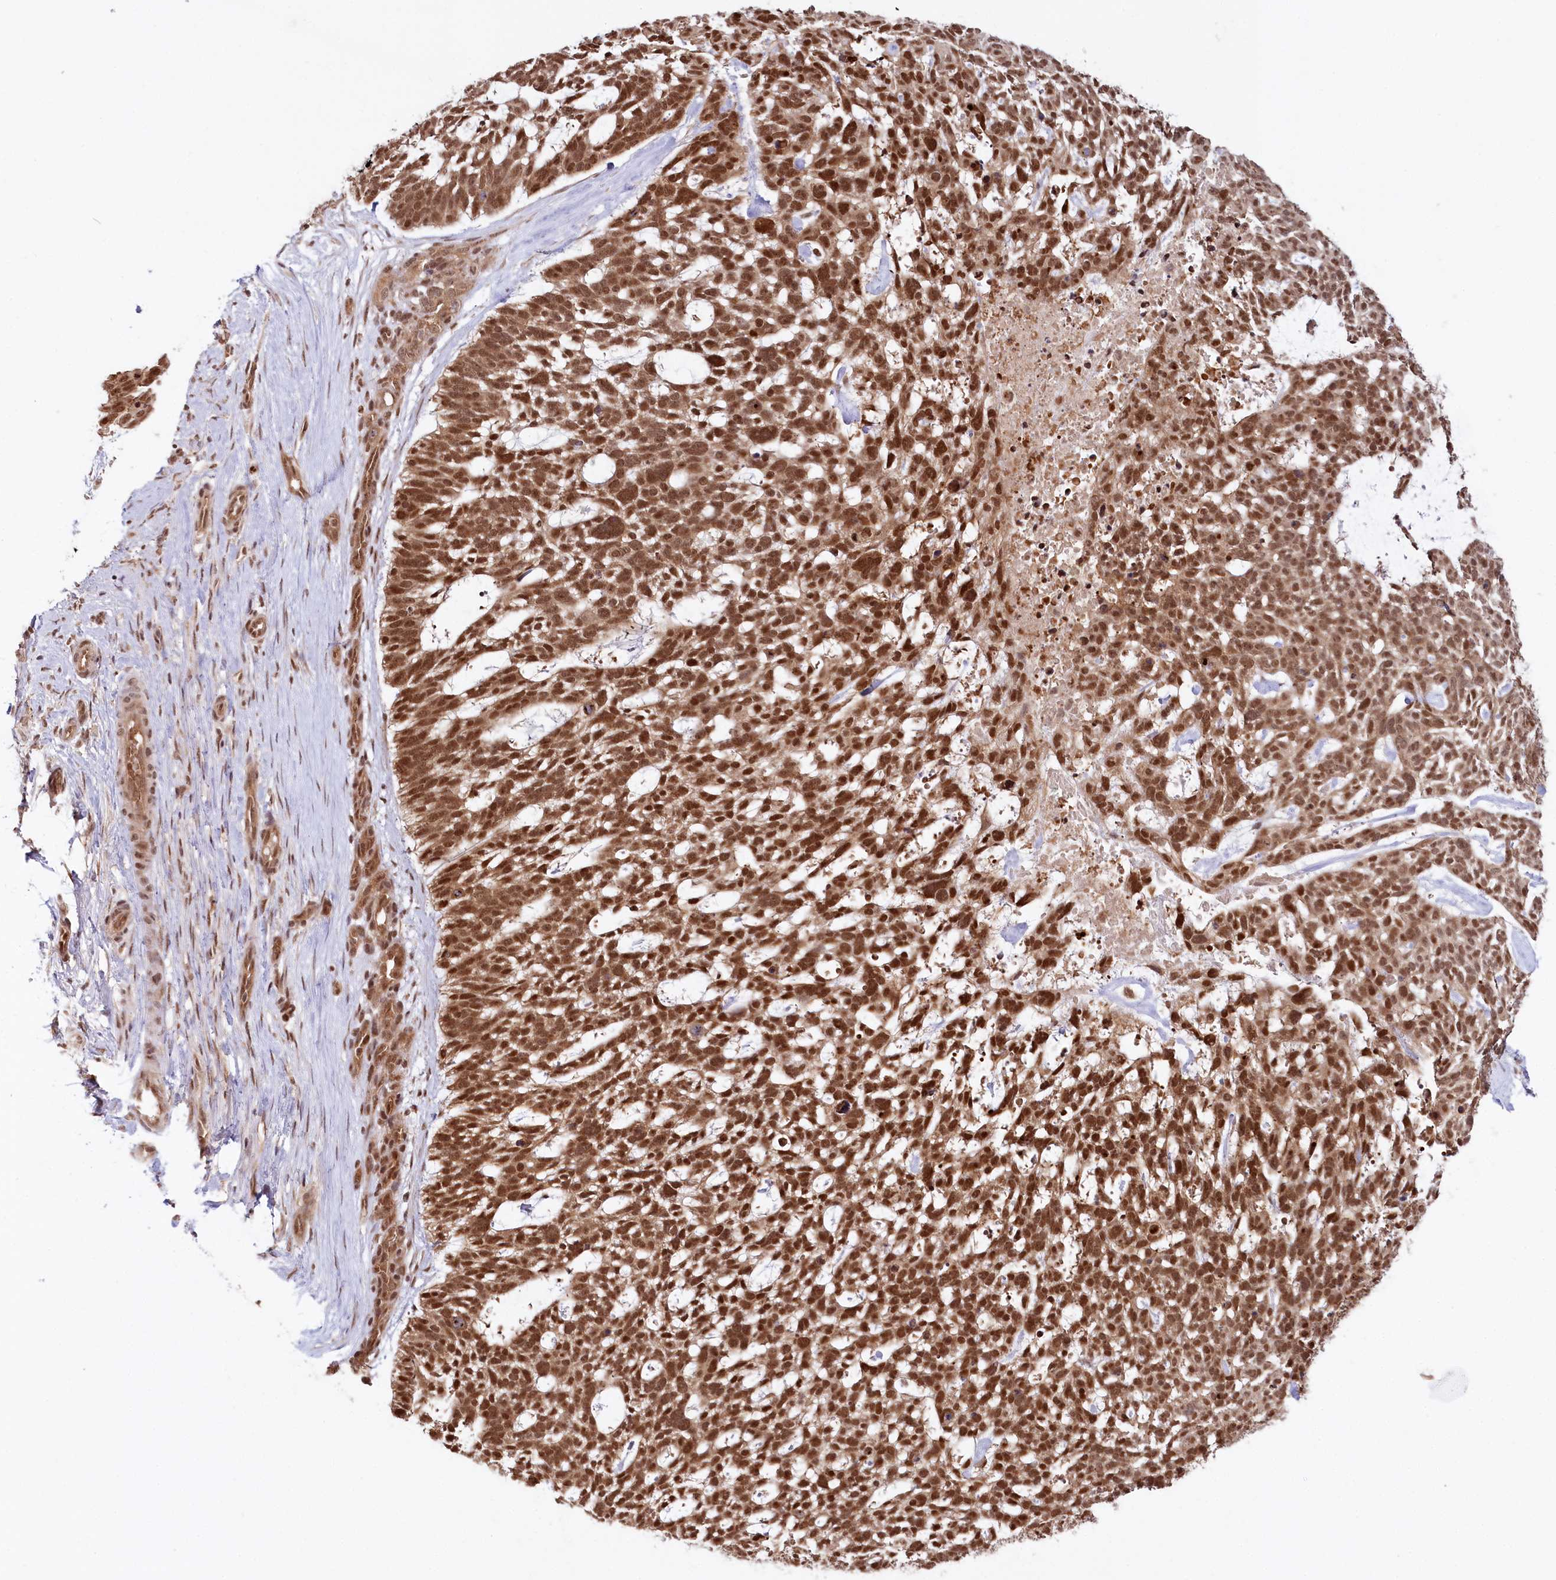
{"staining": {"intensity": "strong", "quantity": ">75%", "location": "cytoplasmic/membranous,nuclear"}, "tissue": "skin cancer", "cell_type": "Tumor cells", "image_type": "cancer", "snomed": [{"axis": "morphology", "description": "Basal cell carcinoma"}, {"axis": "topography", "description": "Skin"}], "caption": "Skin cancer (basal cell carcinoma) tissue exhibits strong cytoplasmic/membranous and nuclear positivity in about >75% of tumor cells", "gene": "CCDC65", "patient": {"sex": "male", "age": 88}}